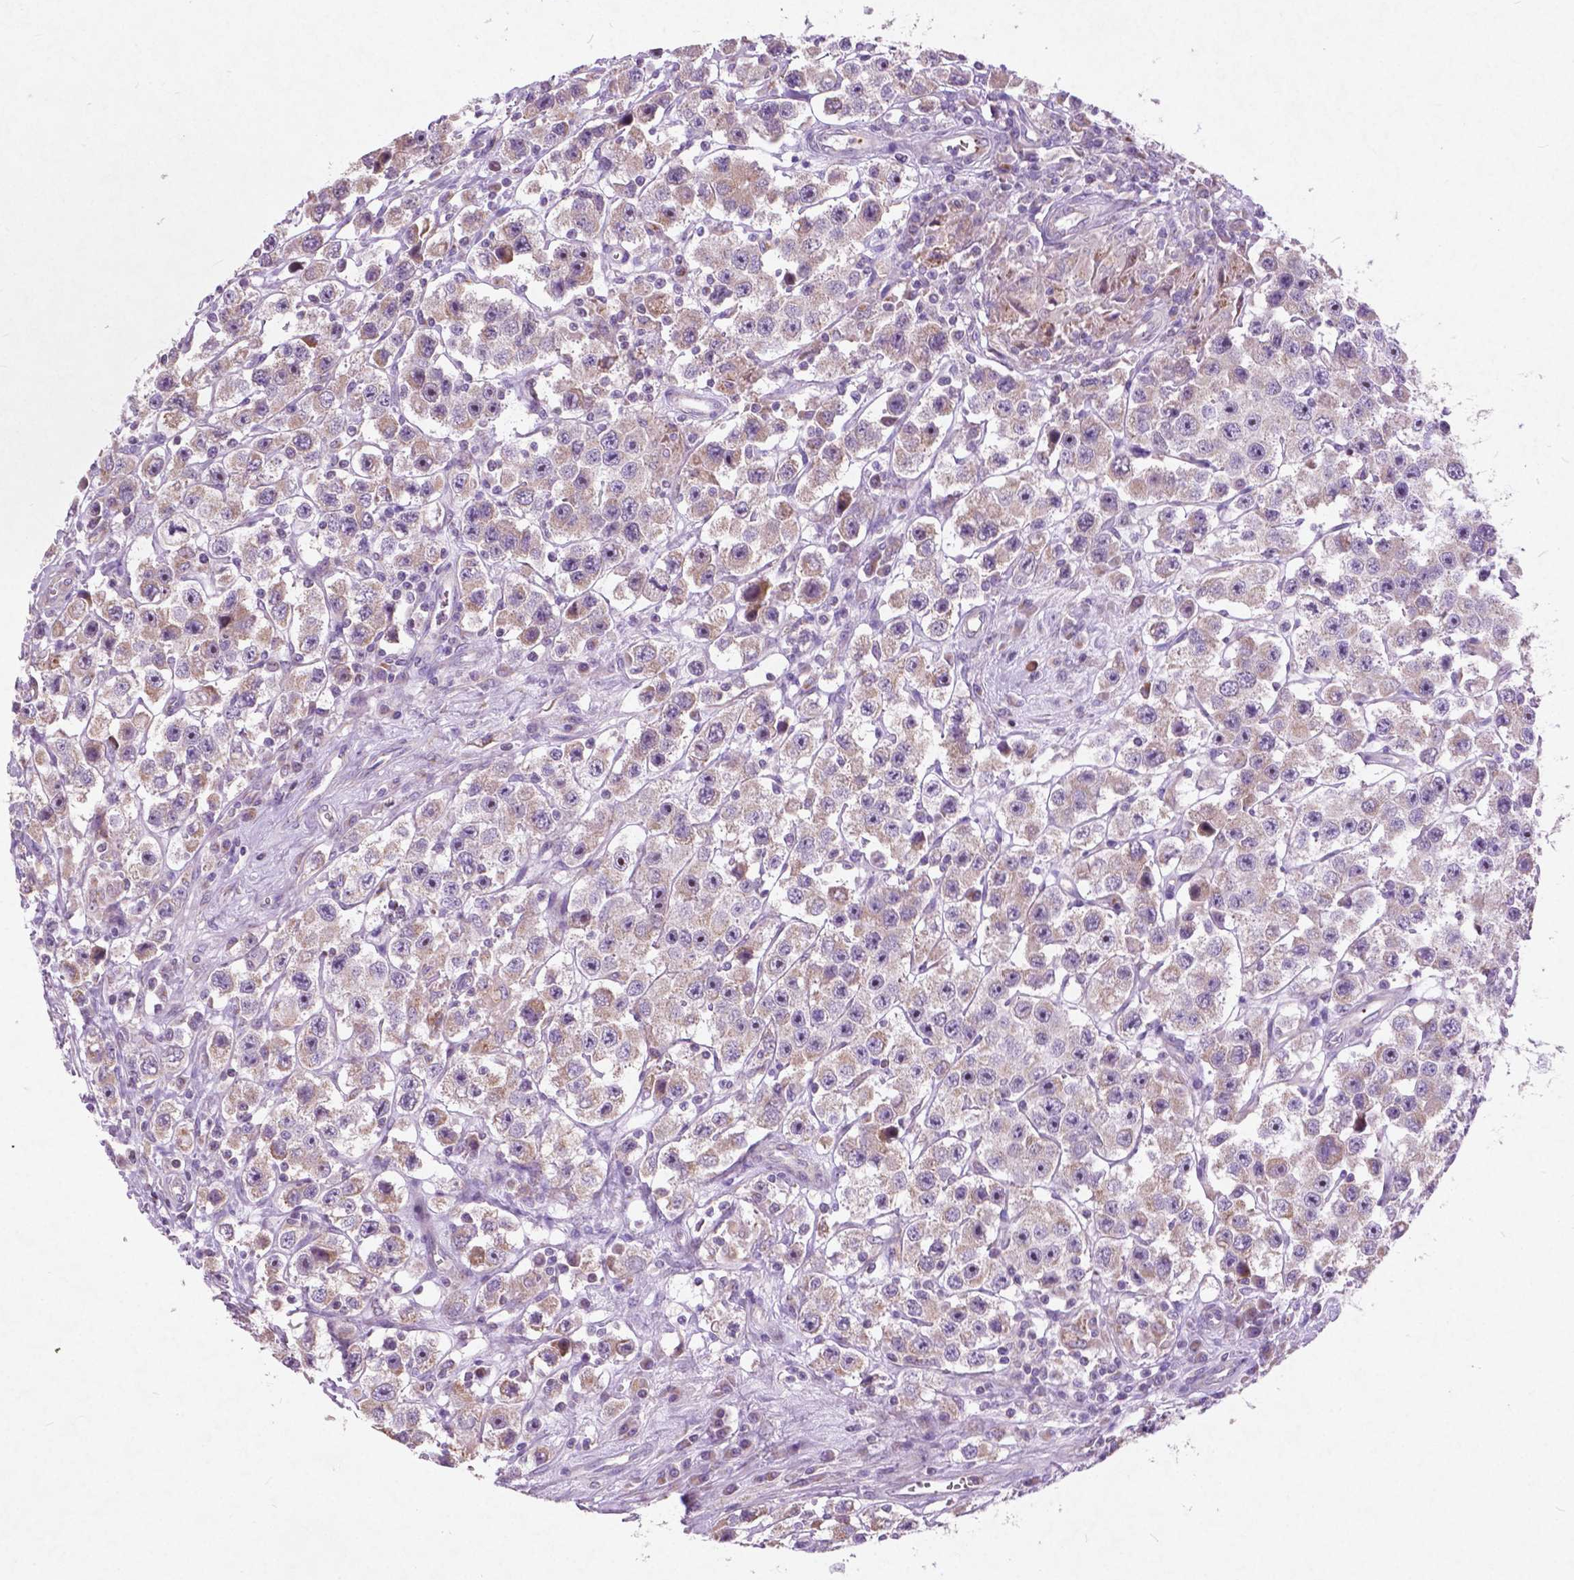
{"staining": {"intensity": "weak", "quantity": ">75%", "location": "cytoplasmic/membranous,nuclear"}, "tissue": "testis cancer", "cell_type": "Tumor cells", "image_type": "cancer", "snomed": [{"axis": "morphology", "description": "Seminoma, NOS"}, {"axis": "topography", "description": "Testis"}], "caption": "A high-resolution histopathology image shows immunohistochemistry staining of testis cancer, which shows weak cytoplasmic/membranous and nuclear staining in about >75% of tumor cells. The protein of interest is shown in brown color, while the nuclei are stained blue.", "gene": "ATG4D", "patient": {"sex": "male", "age": 45}}